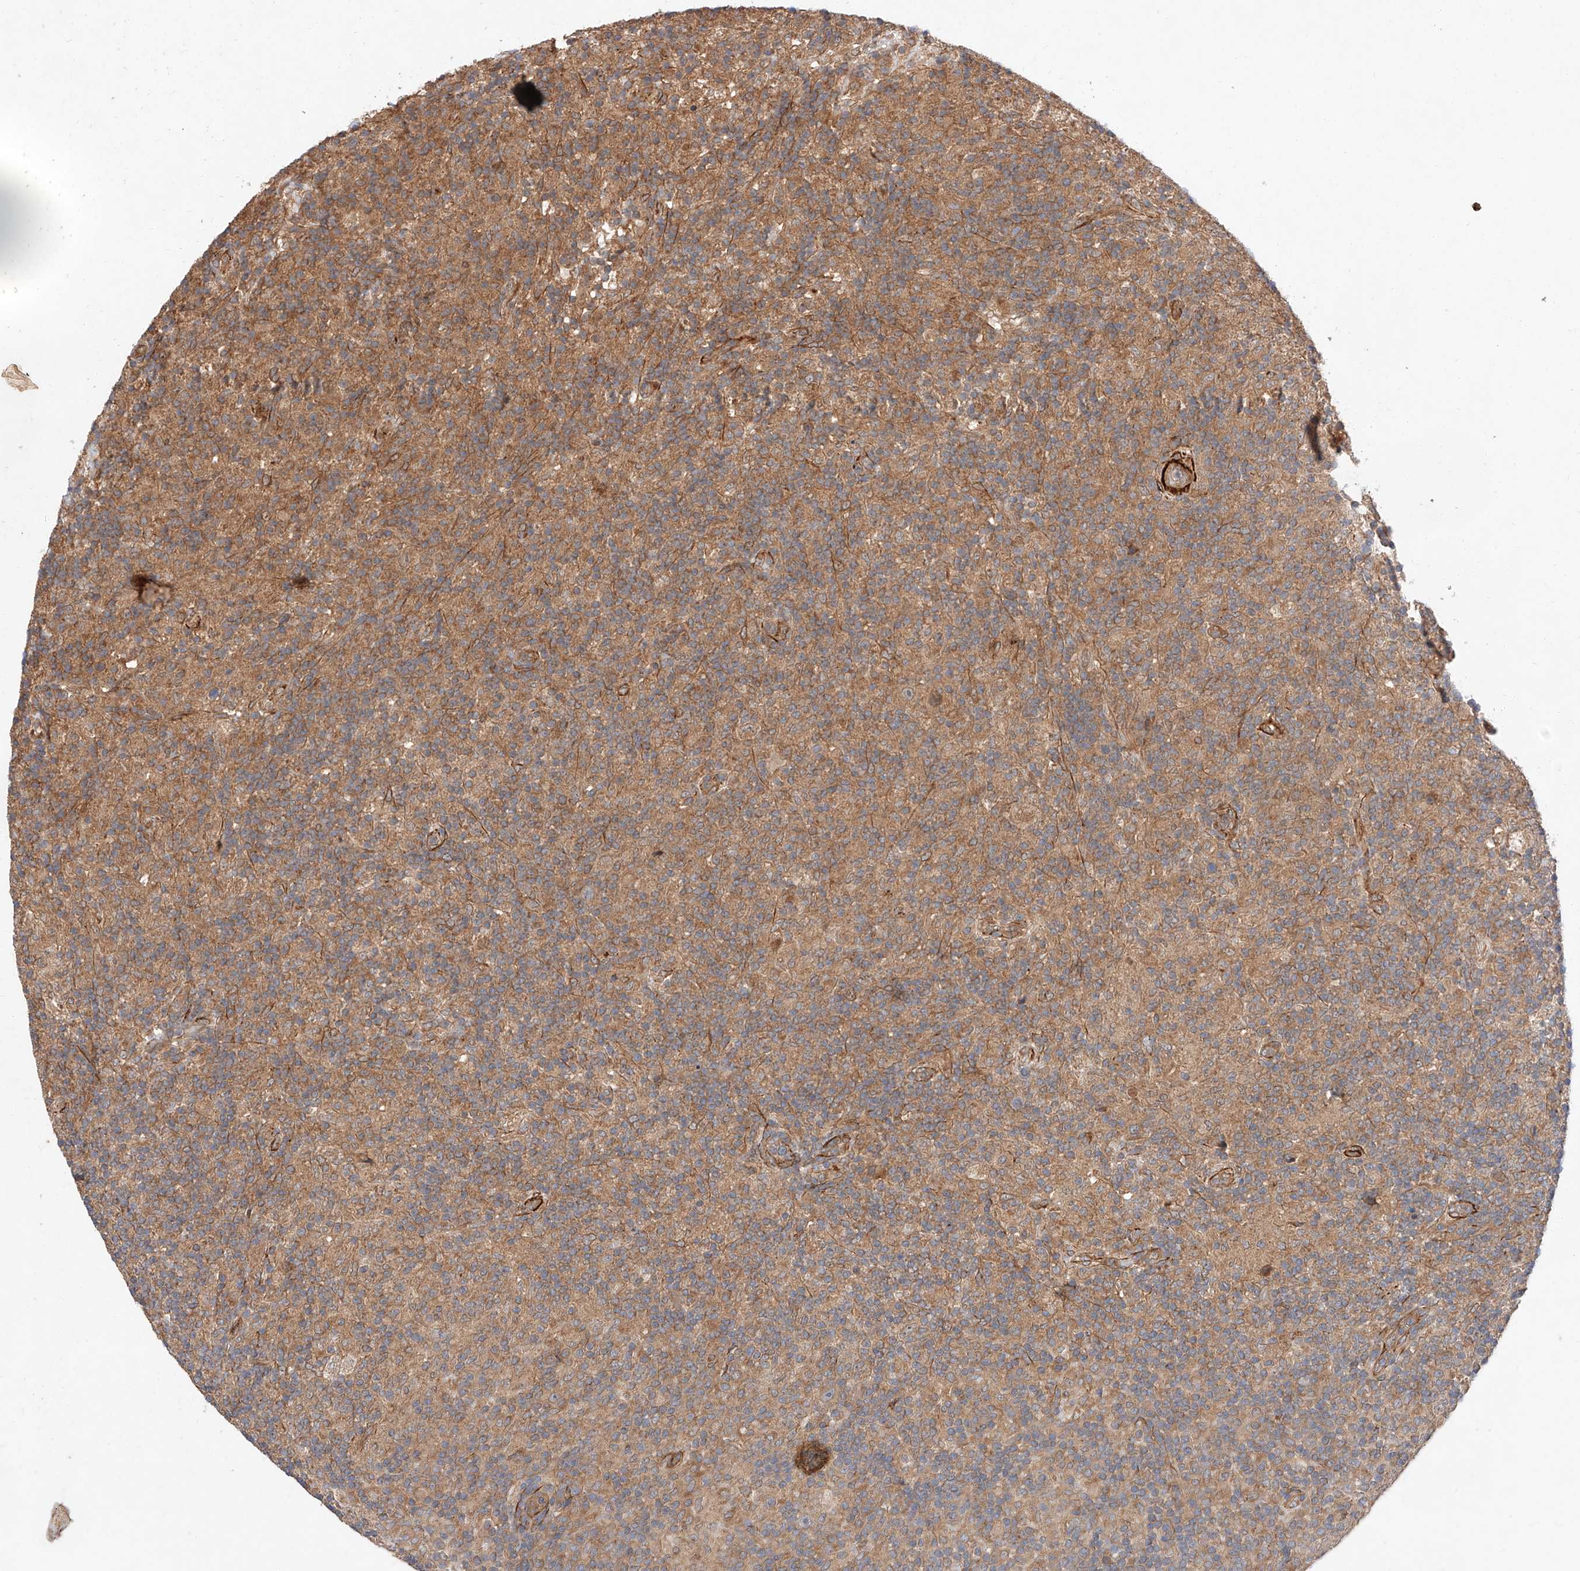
{"staining": {"intensity": "moderate", "quantity": ">75%", "location": "cytoplasmic/membranous"}, "tissue": "lymphoma", "cell_type": "Tumor cells", "image_type": "cancer", "snomed": [{"axis": "morphology", "description": "Hodgkin's disease, NOS"}, {"axis": "topography", "description": "Lymph node"}], "caption": "Tumor cells demonstrate medium levels of moderate cytoplasmic/membranous positivity in about >75% of cells in human Hodgkin's disease.", "gene": "RAB23", "patient": {"sex": "male", "age": 70}}